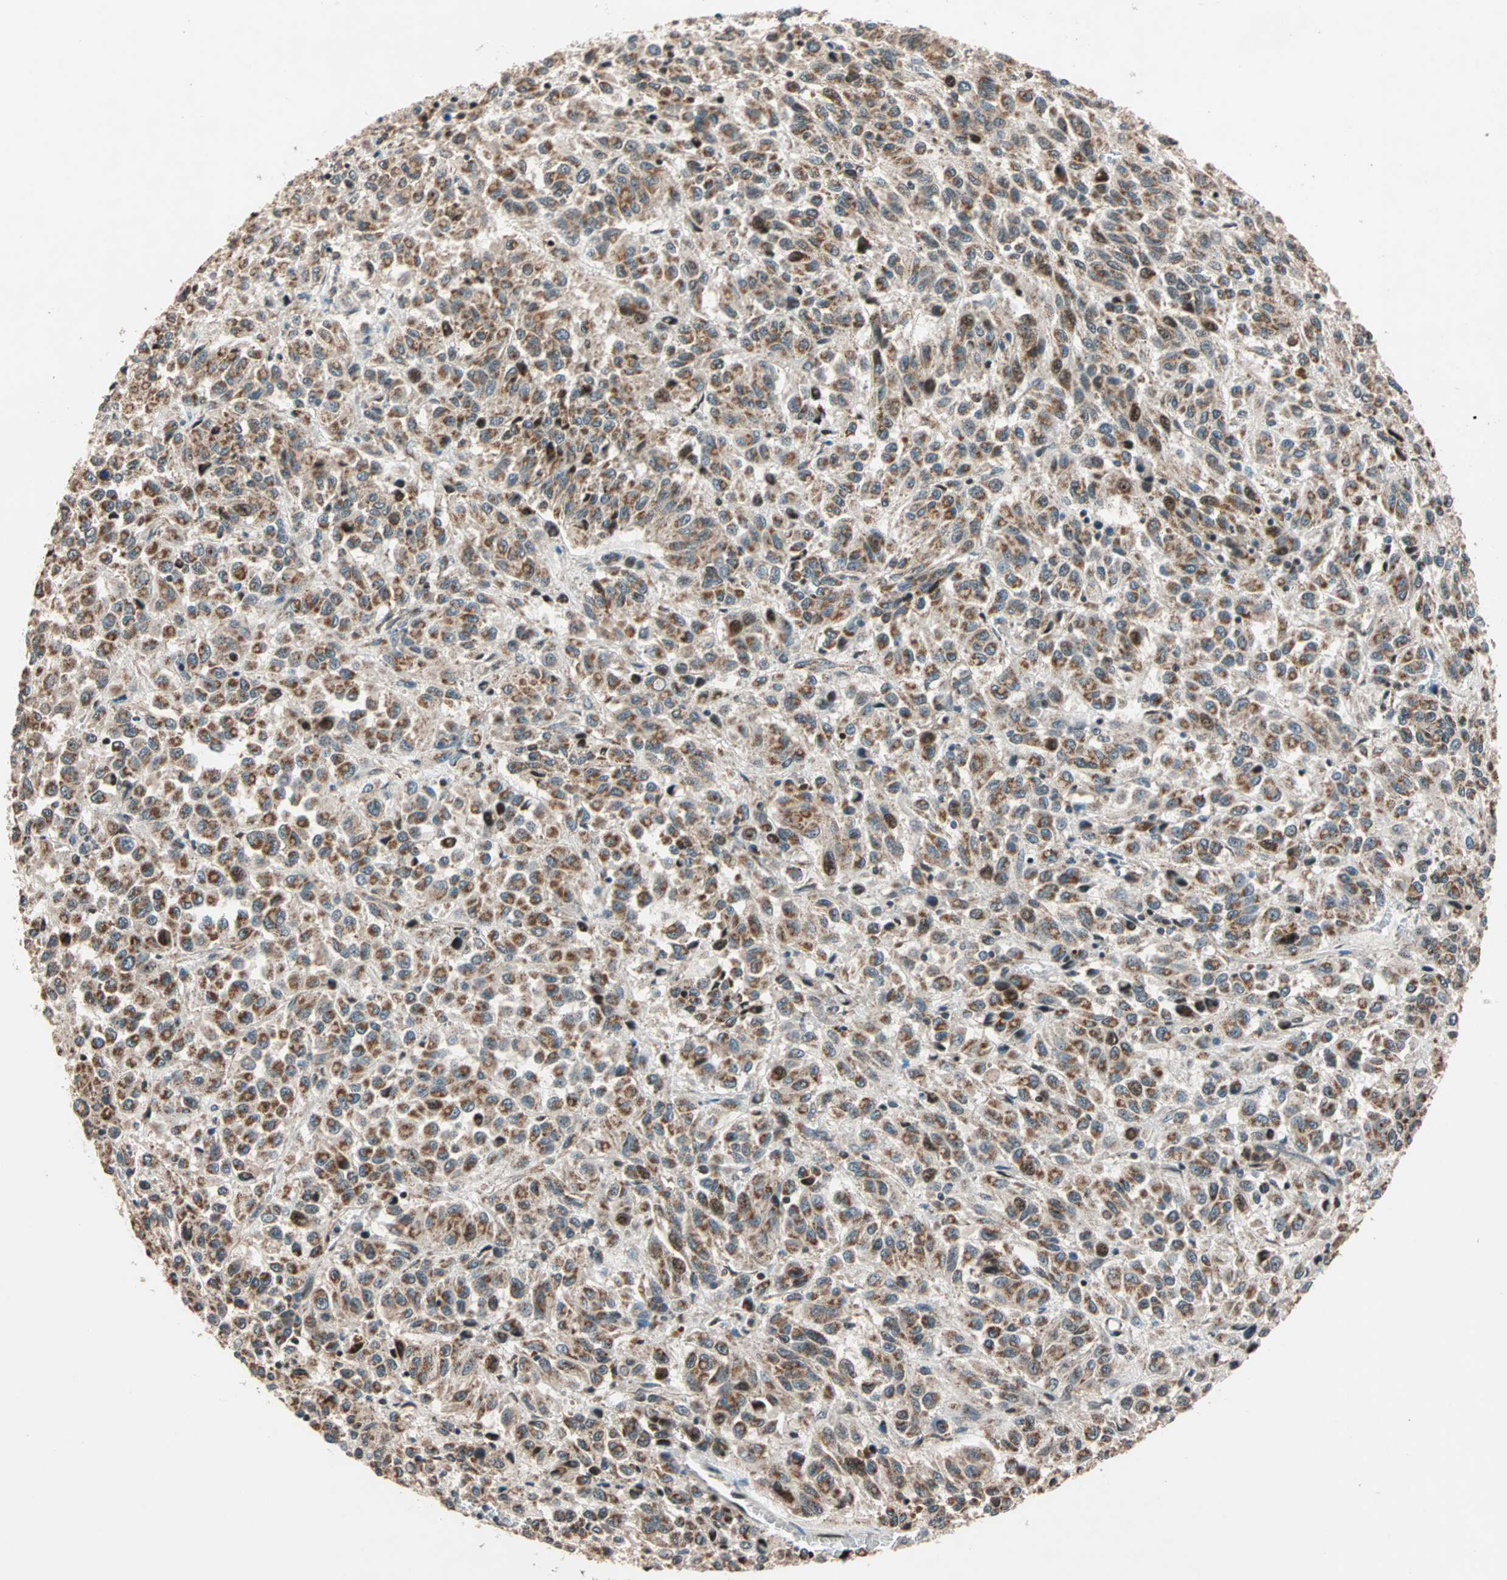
{"staining": {"intensity": "moderate", "quantity": ">75%", "location": "cytoplasmic/membranous"}, "tissue": "melanoma", "cell_type": "Tumor cells", "image_type": "cancer", "snomed": [{"axis": "morphology", "description": "Malignant melanoma, Metastatic site"}, {"axis": "topography", "description": "Lung"}], "caption": "An IHC image of tumor tissue is shown. Protein staining in brown highlights moderate cytoplasmic/membranous positivity in melanoma within tumor cells. Using DAB (brown) and hematoxylin (blue) stains, captured at high magnification using brightfield microscopy.", "gene": "HECW1", "patient": {"sex": "male", "age": 64}}